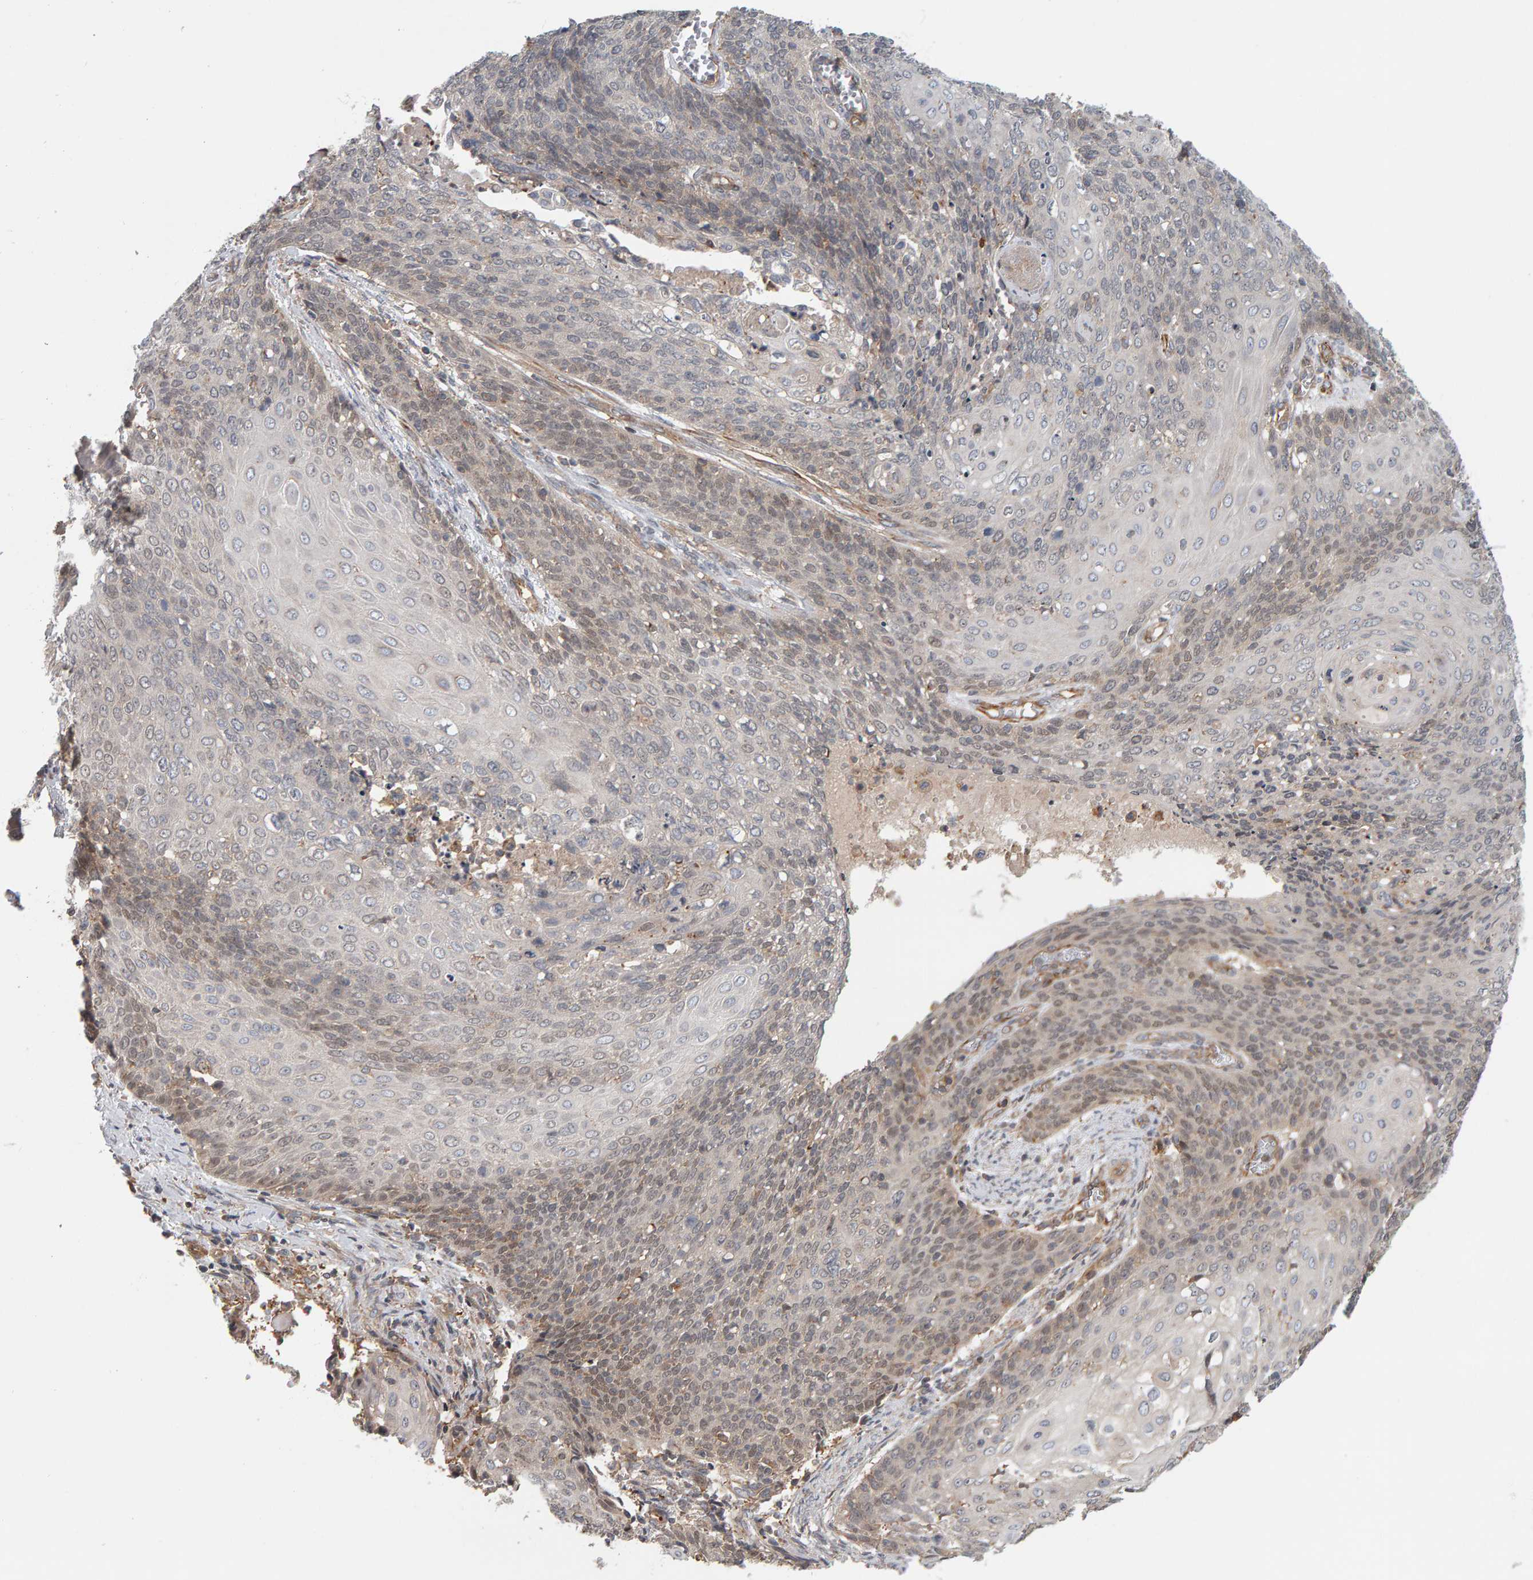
{"staining": {"intensity": "weak", "quantity": "25%-75%", "location": "nuclear"}, "tissue": "cervical cancer", "cell_type": "Tumor cells", "image_type": "cancer", "snomed": [{"axis": "morphology", "description": "Squamous cell carcinoma, NOS"}, {"axis": "topography", "description": "Cervix"}], "caption": "Immunohistochemistry (DAB) staining of human cervical squamous cell carcinoma shows weak nuclear protein expression in approximately 25%-75% of tumor cells. The staining was performed using DAB (3,3'-diaminobenzidine) to visualize the protein expression in brown, while the nuclei were stained in blue with hematoxylin (Magnification: 20x).", "gene": "C9orf72", "patient": {"sex": "female", "age": 39}}